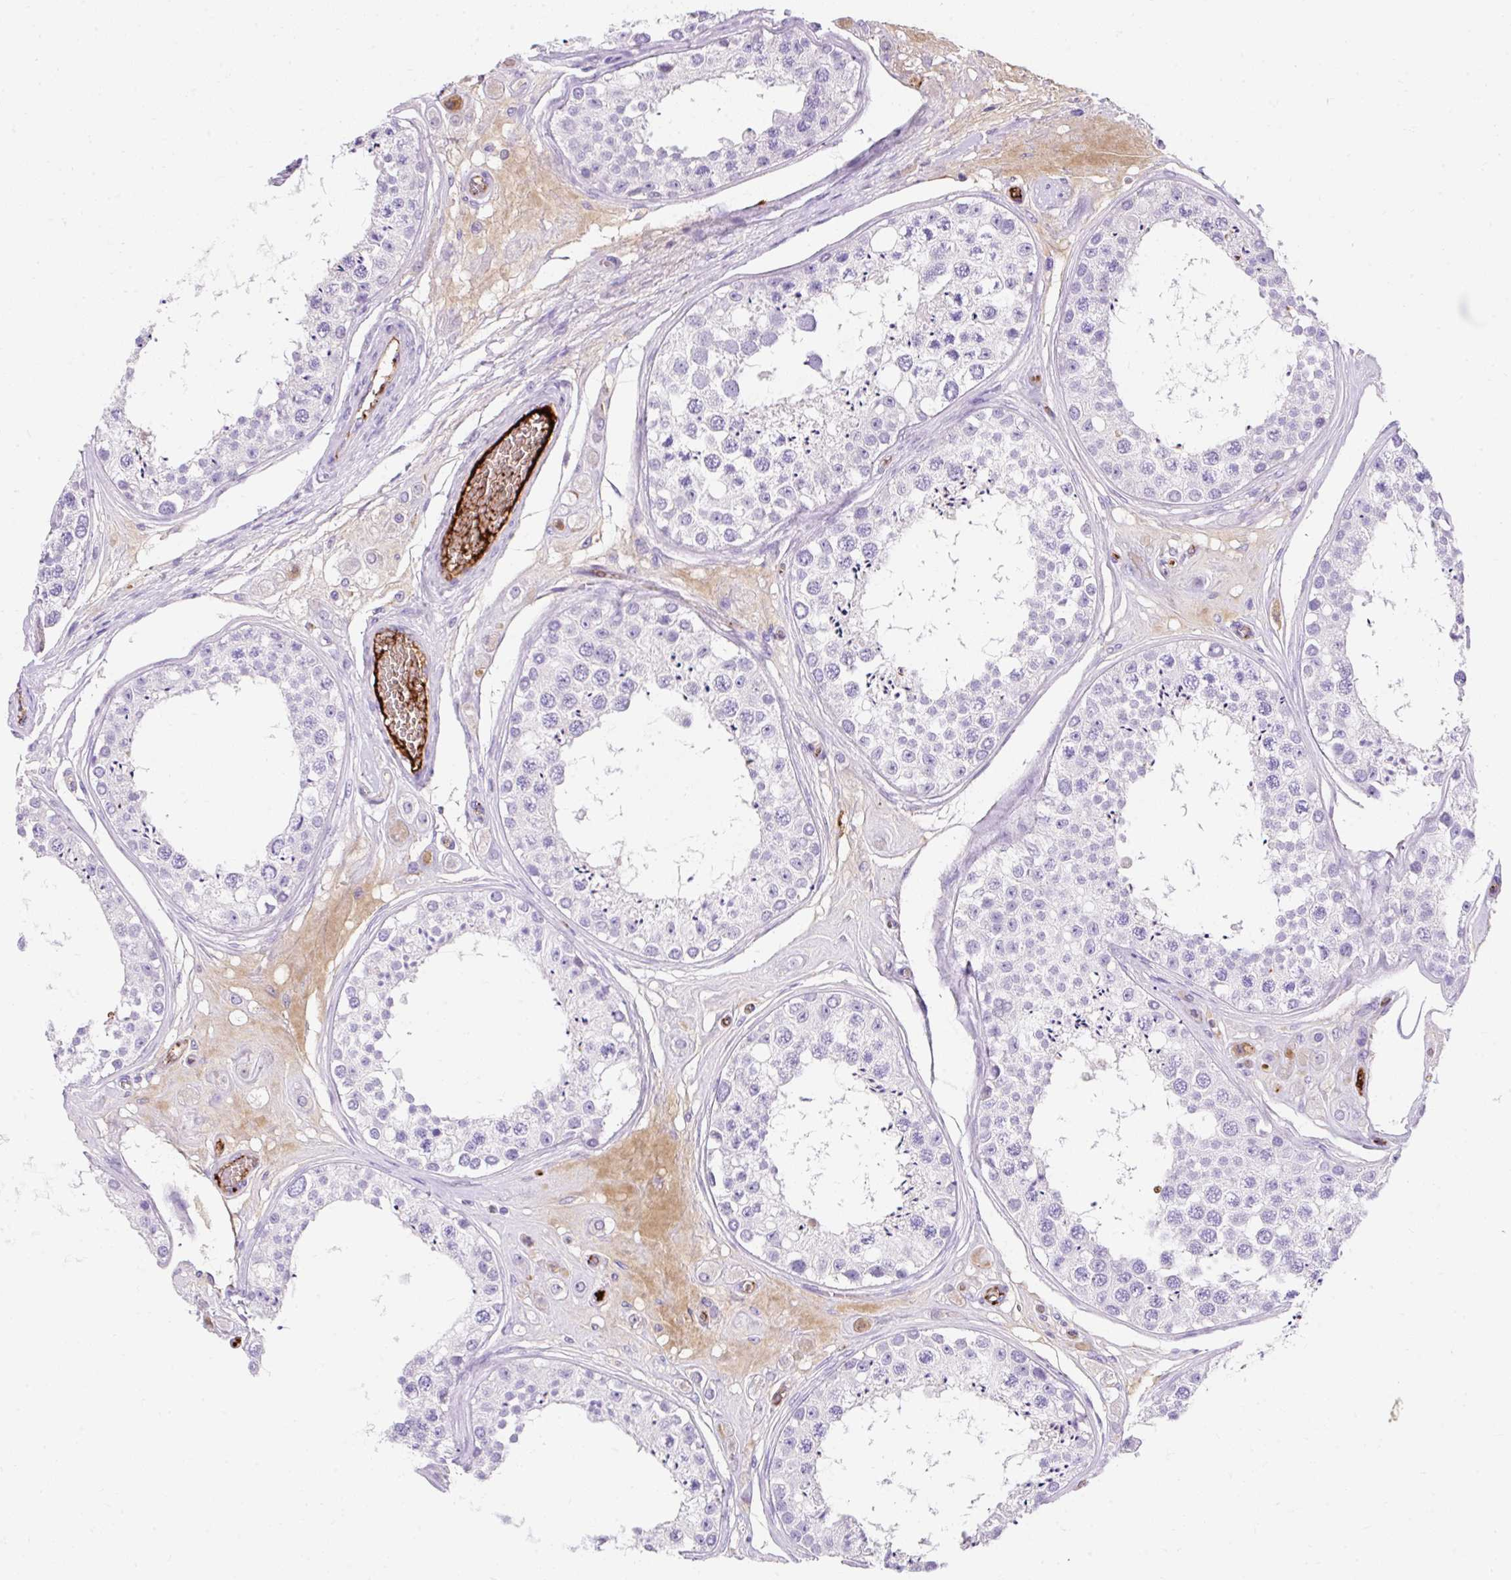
{"staining": {"intensity": "negative", "quantity": "none", "location": "none"}, "tissue": "testis", "cell_type": "Cells in seminiferous ducts", "image_type": "normal", "snomed": [{"axis": "morphology", "description": "Normal tissue, NOS"}, {"axis": "topography", "description": "Testis"}], "caption": "DAB immunohistochemical staining of normal testis displays no significant staining in cells in seminiferous ducts.", "gene": "APOC2", "patient": {"sex": "male", "age": 25}}